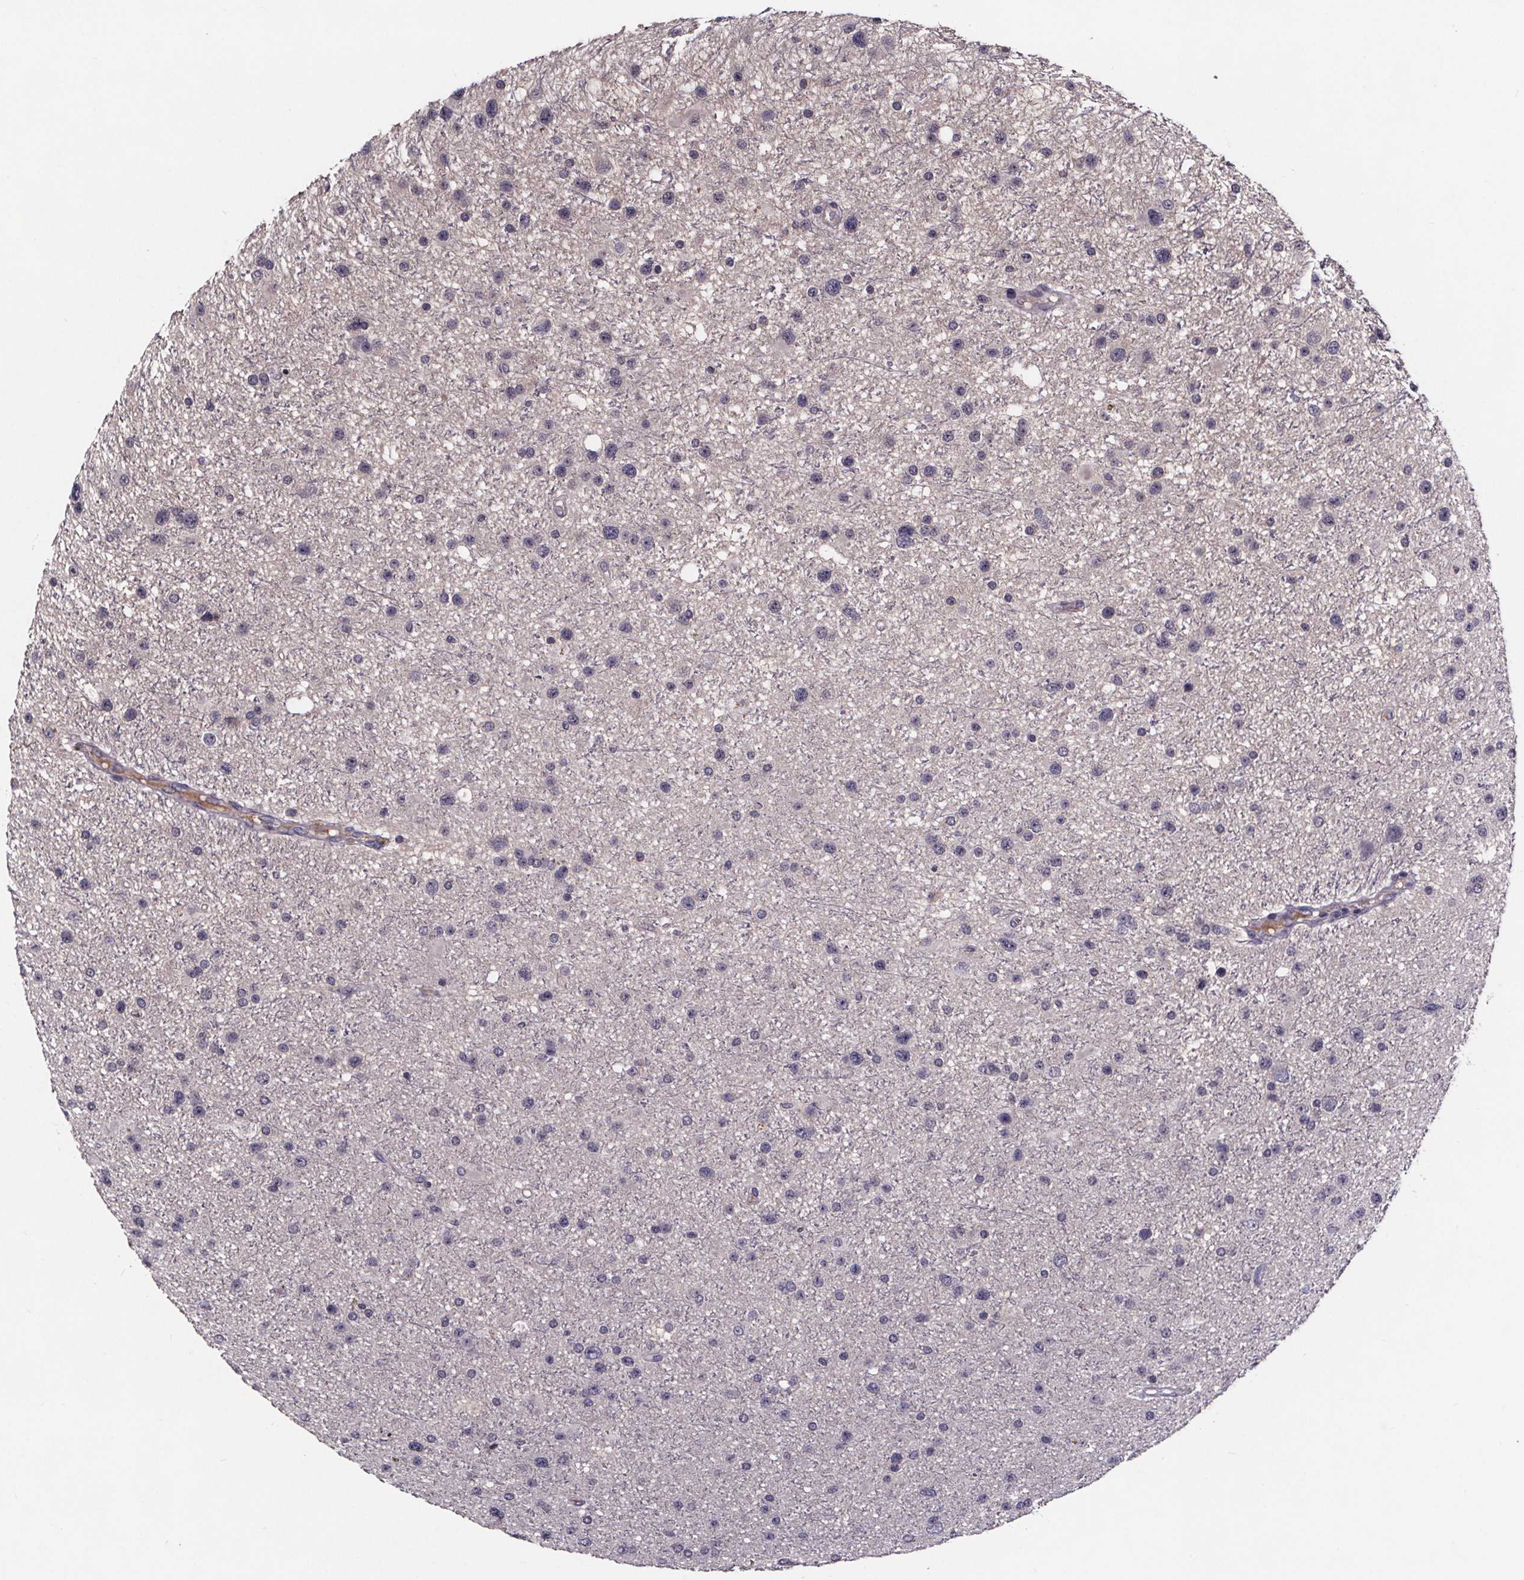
{"staining": {"intensity": "negative", "quantity": "none", "location": "none"}, "tissue": "glioma", "cell_type": "Tumor cells", "image_type": "cancer", "snomed": [{"axis": "morphology", "description": "Glioma, malignant, Low grade"}, {"axis": "topography", "description": "Brain"}], "caption": "Immunohistochemical staining of glioma displays no significant positivity in tumor cells.", "gene": "NPHP4", "patient": {"sex": "female", "age": 32}}